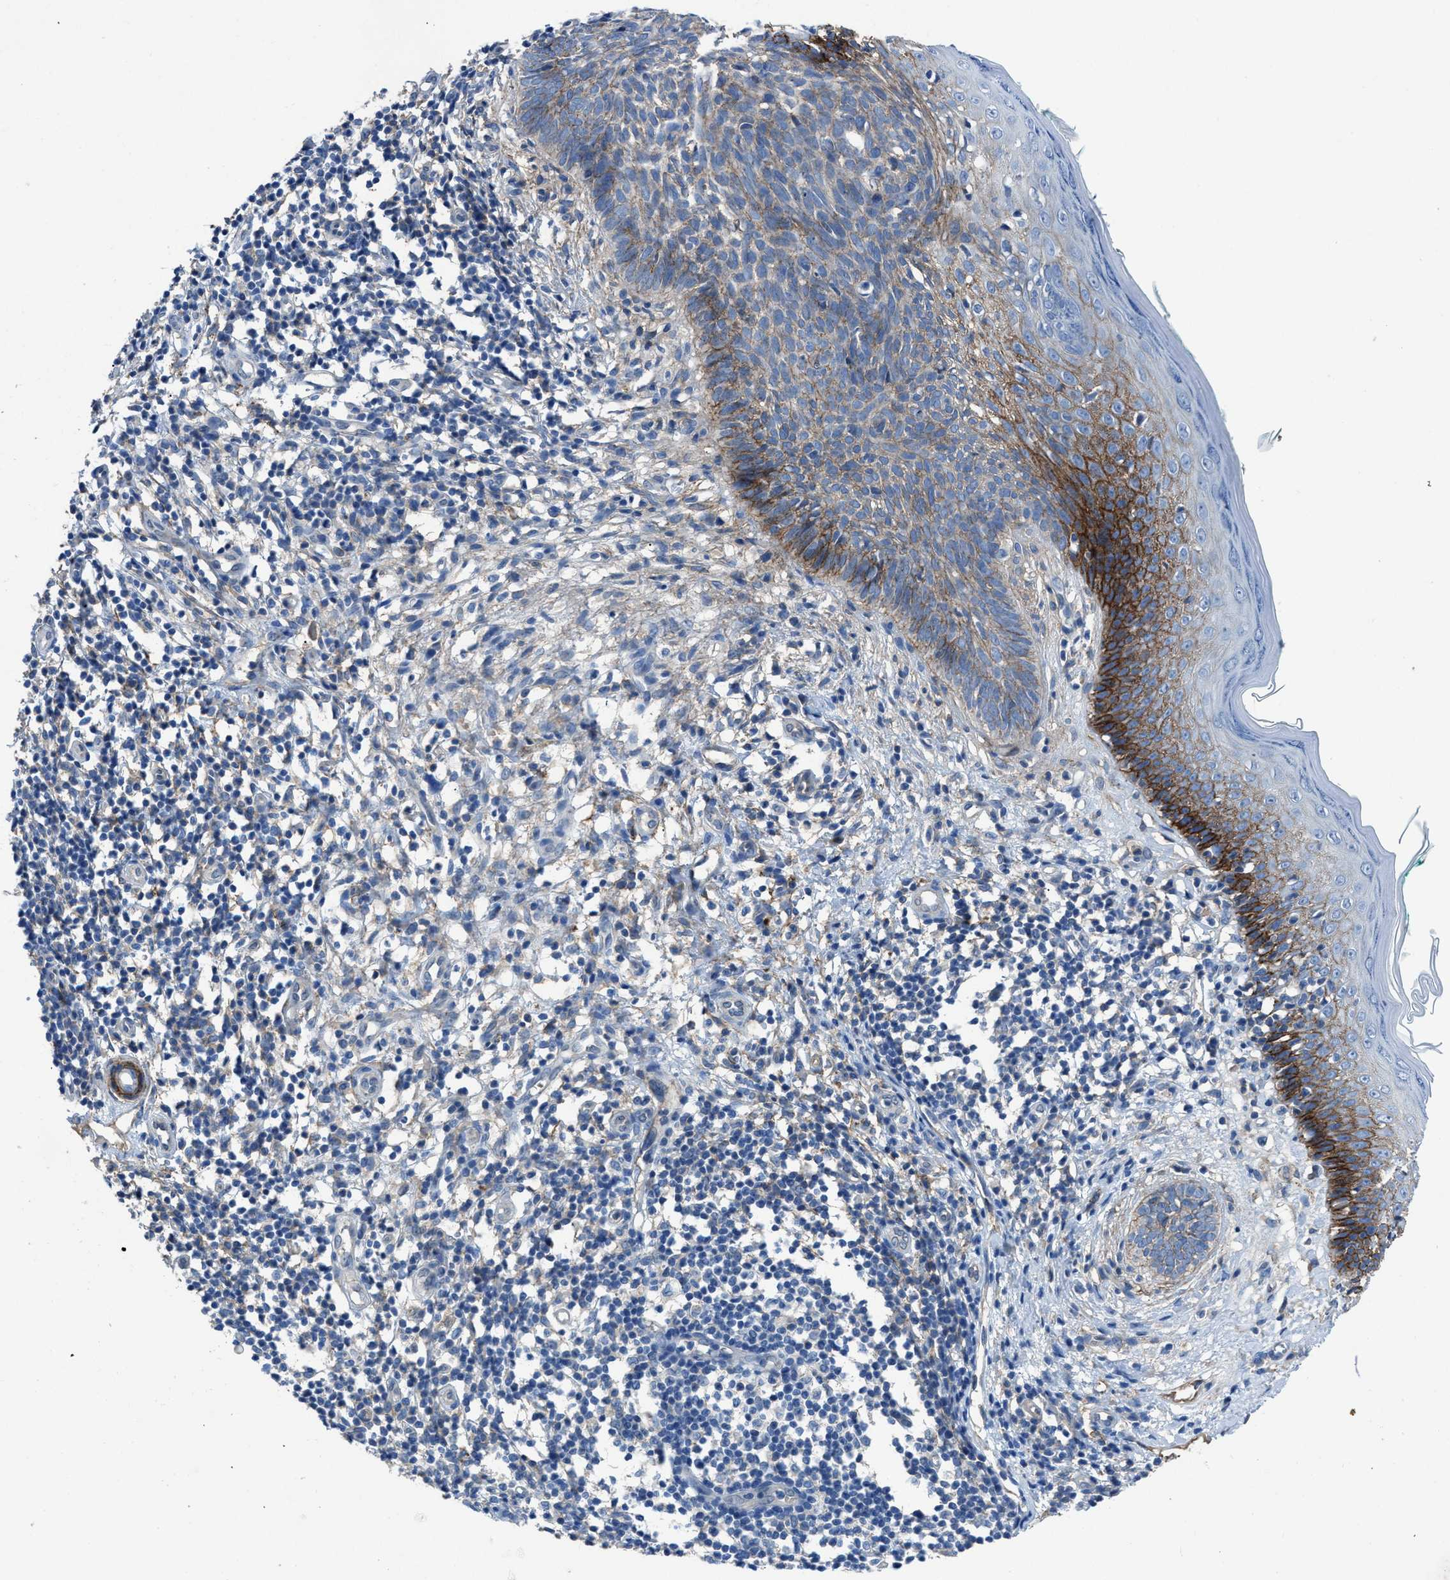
{"staining": {"intensity": "weak", "quantity": "25%-75%", "location": "cytoplasmic/membranous"}, "tissue": "skin cancer", "cell_type": "Tumor cells", "image_type": "cancer", "snomed": [{"axis": "morphology", "description": "Basal cell carcinoma"}, {"axis": "topography", "description": "Skin"}], "caption": "Protein analysis of skin cancer (basal cell carcinoma) tissue reveals weak cytoplasmic/membranous staining in about 25%-75% of tumor cells.", "gene": "PTGFRN", "patient": {"sex": "male", "age": 60}}